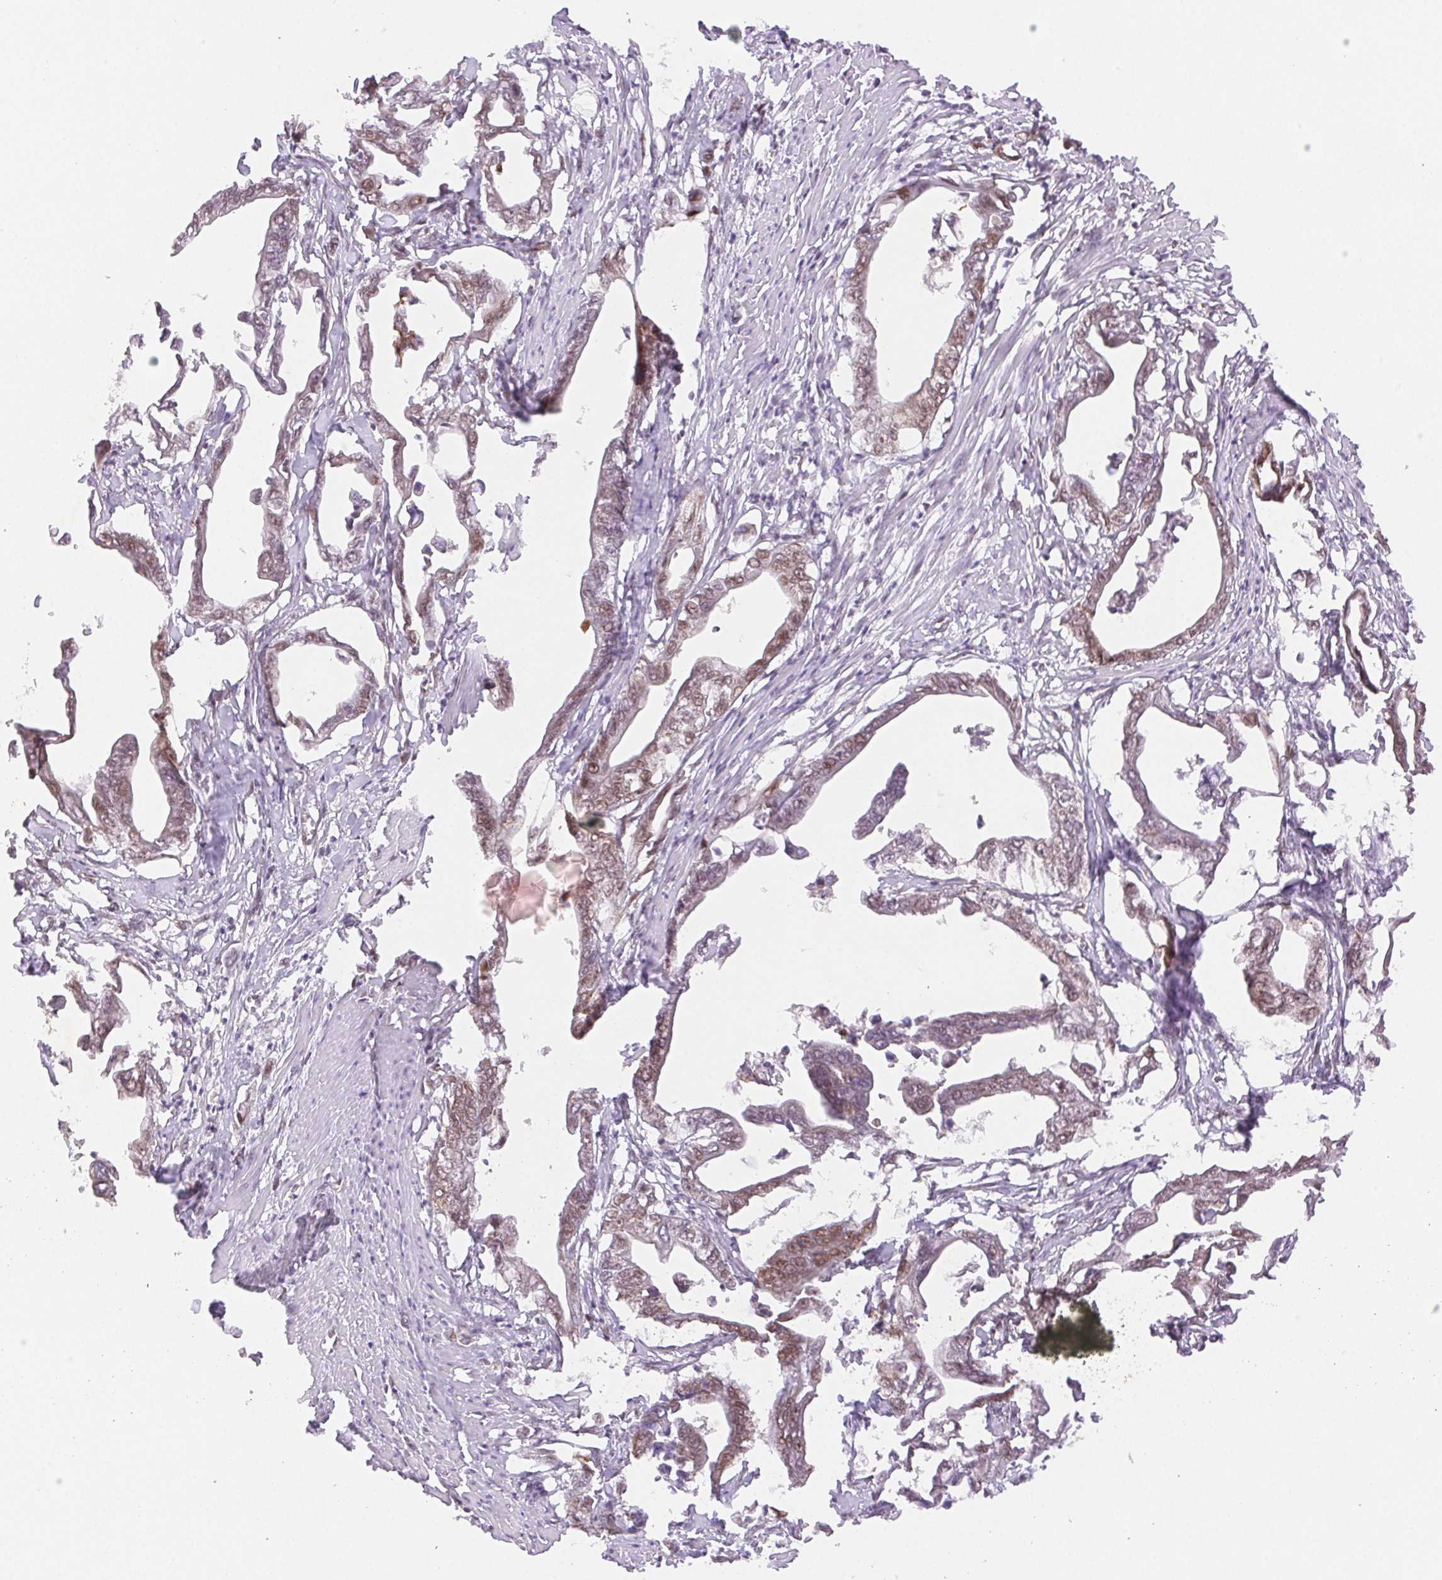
{"staining": {"intensity": "moderate", "quantity": ">75%", "location": "nuclear"}, "tissue": "pancreatic cancer", "cell_type": "Tumor cells", "image_type": "cancer", "snomed": [{"axis": "morphology", "description": "Adenocarcinoma, NOS"}, {"axis": "topography", "description": "Pancreas"}], "caption": "Moderate nuclear protein positivity is present in approximately >75% of tumor cells in adenocarcinoma (pancreatic).", "gene": "H2AZ2", "patient": {"sex": "male", "age": 61}}